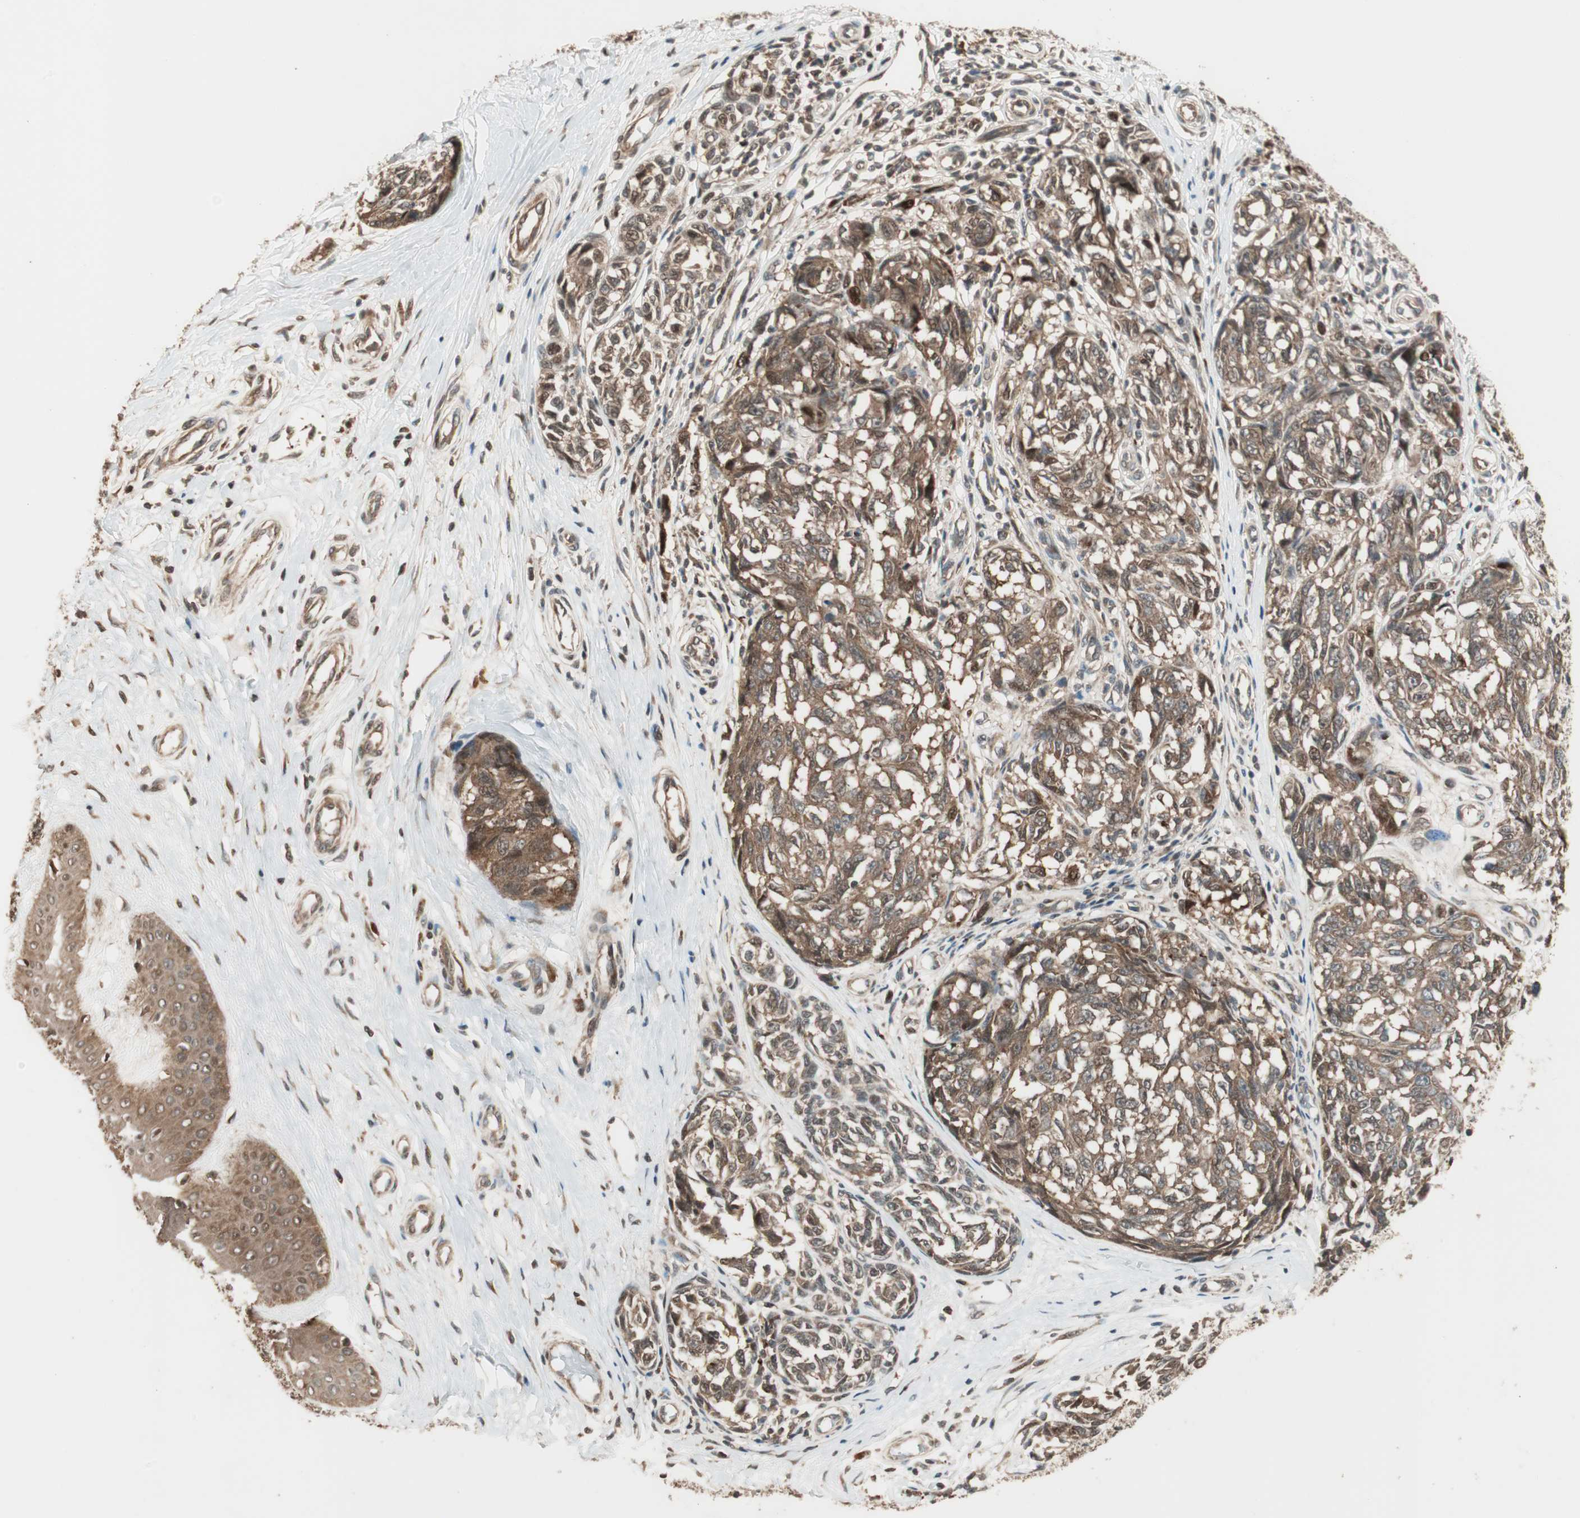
{"staining": {"intensity": "moderate", "quantity": ">75%", "location": "cytoplasmic/membranous"}, "tissue": "melanoma", "cell_type": "Tumor cells", "image_type": "cancer", "snomed": [{"axis": "morphology", "description": "Malignant melanoma, NOS"}, {"axis": "topography", "description": "Skin"}], "caption": "Human malignant melanoma stained with a brown dye demonstrates moderate cytoplasmic/membranous positive staining in approximately >75% of tumor cells.", "gene": "CNOT4", "patient": {"sex": "female", "age": 64}}